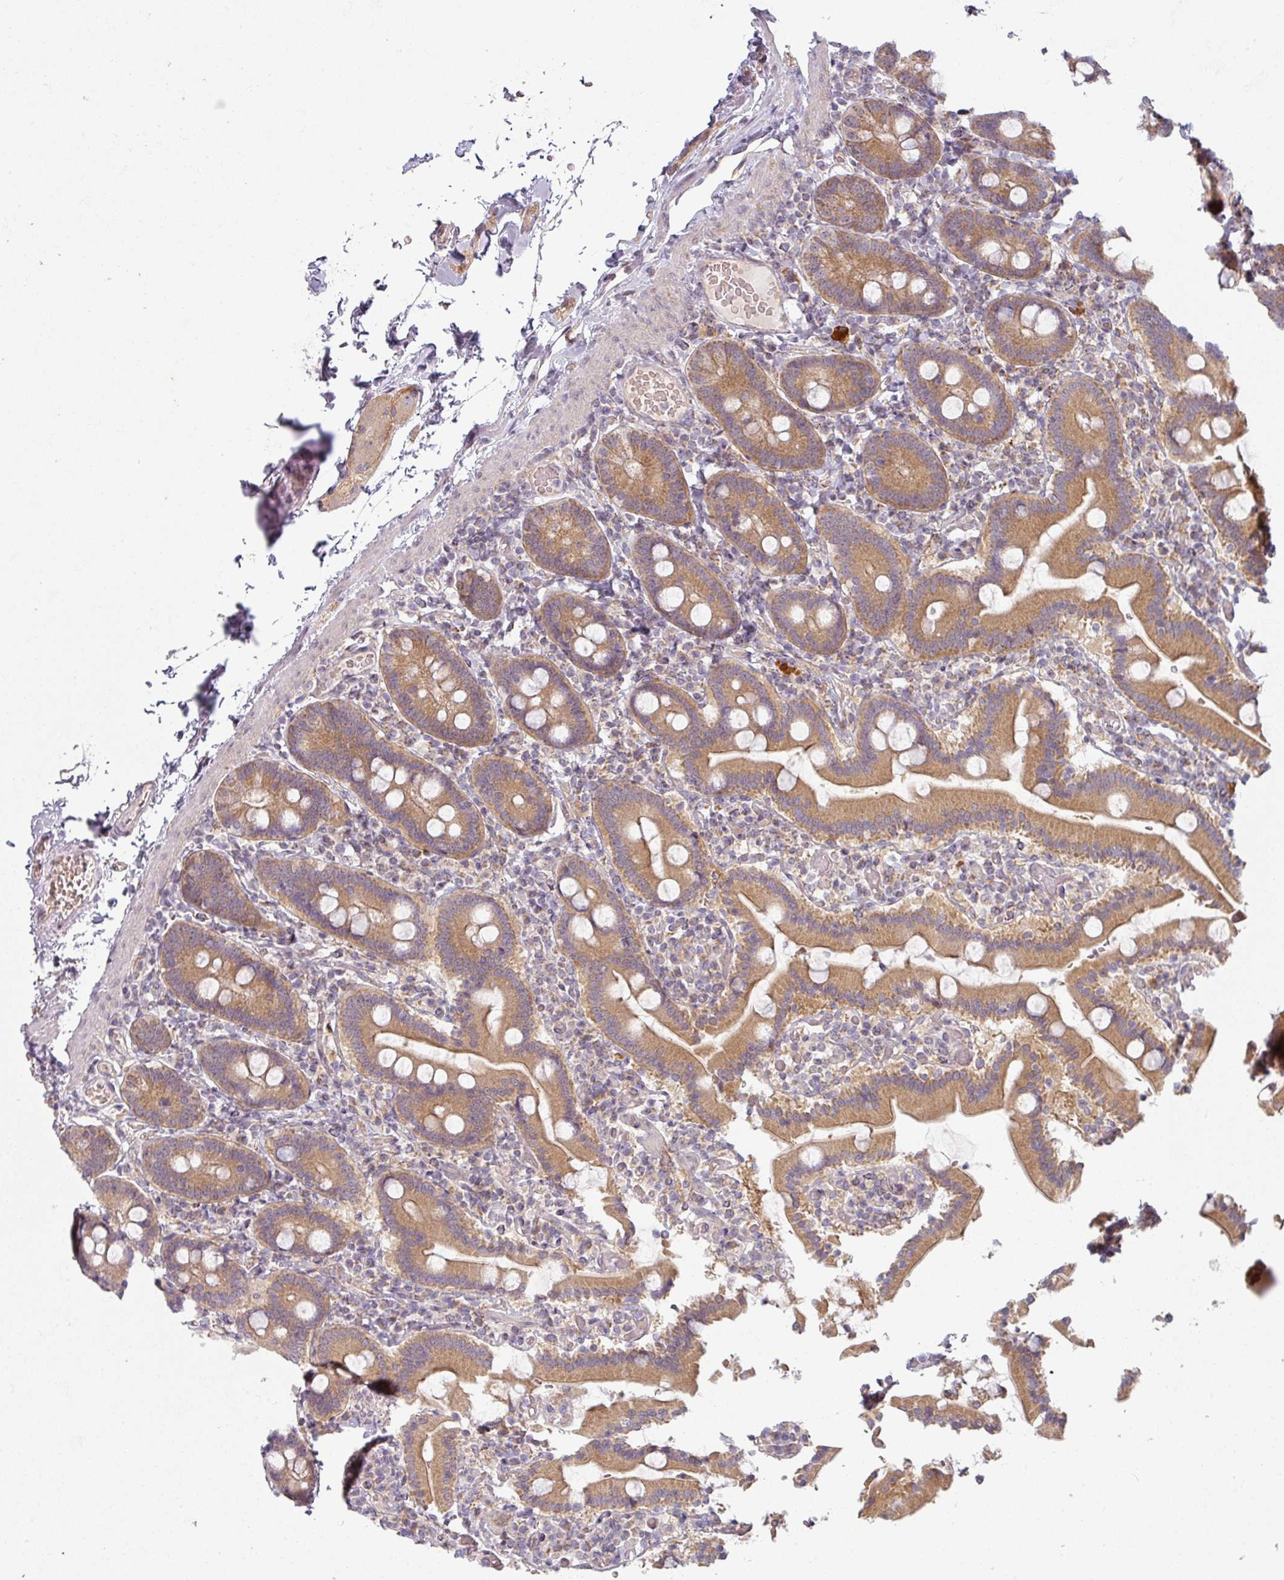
{"staining": {"intensity": "moderate", "quantity": ">75%", "location": "cytoplasmic/membranous"}, "tissue": "duodenum", "cell_type": "Glandular cells", "image_type": "normal", "snomed": [{"axis": "morphology", "description": "Normal tissue, NOS"}, {"axis": "topography", "description": "Duodenum"}], "caption": "Glandular cells display medium levels of moderate cytoplasmic/membranous positivity in approximately >75% of cells in normal duodenum. (brown staining indicates protein expression, while blue staining denotes nuclei).", "gene": "PLEKHJ1", "patient": {"sex": "male", "age": 55}}